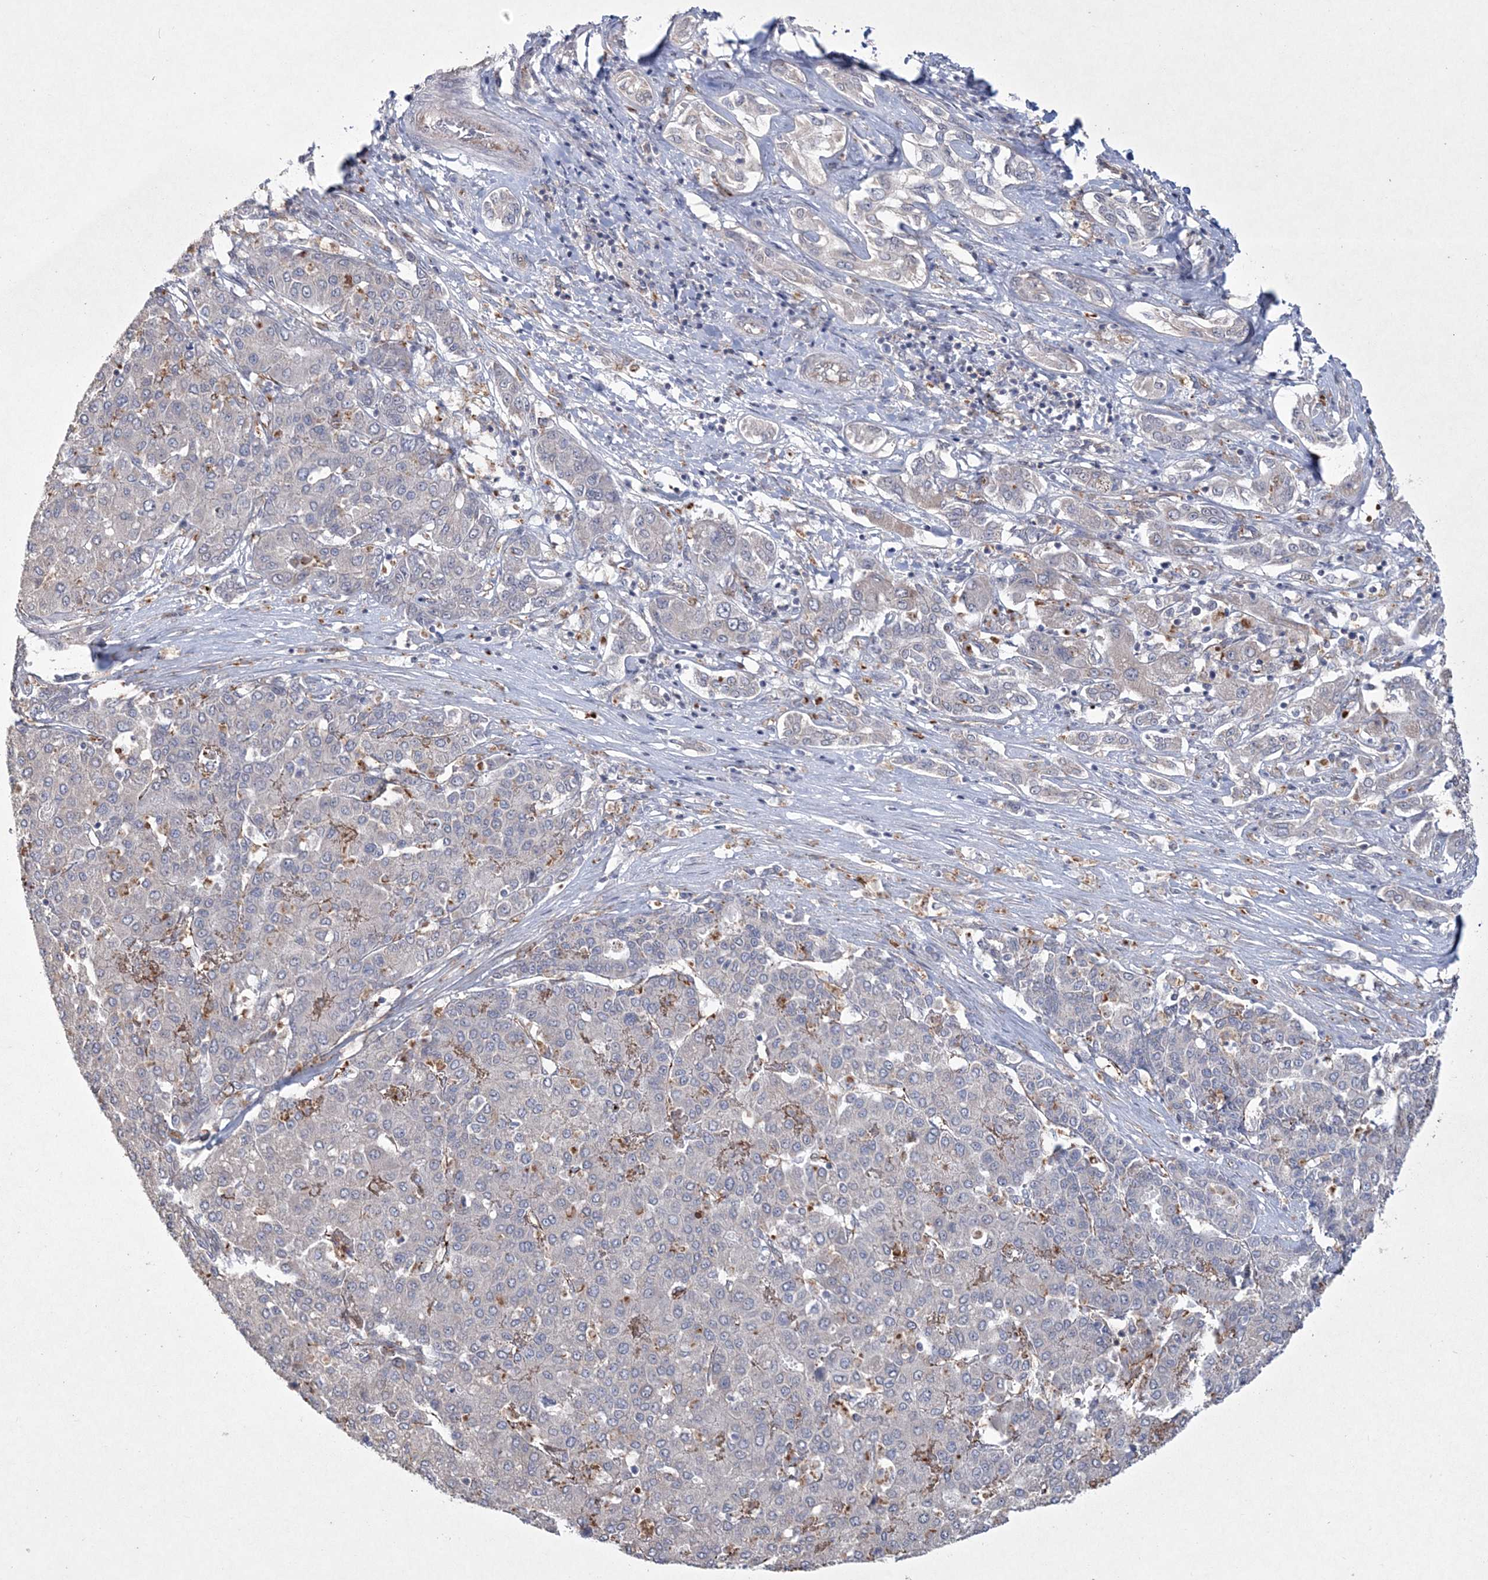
{"staining": {"intensity": "negative", "quantity": "none", "location": "none"}, "tissue": "liver cancer", "cell_type": "Tumor cells", "image_type": "cancer", "snomed": [{"axis": "morphology", "description": "Carcinoma, Hepatocellular, NOS"}, {"axis": "topography", "description": "Liver"}], "caption": "An image of human liver hepatocellular carcinoma is negative for staining in tumor cells. (DAB immunohistochemistry, high magnification).", "gene": "DPCD", "patient": {"sex": "male", "age": 65}}